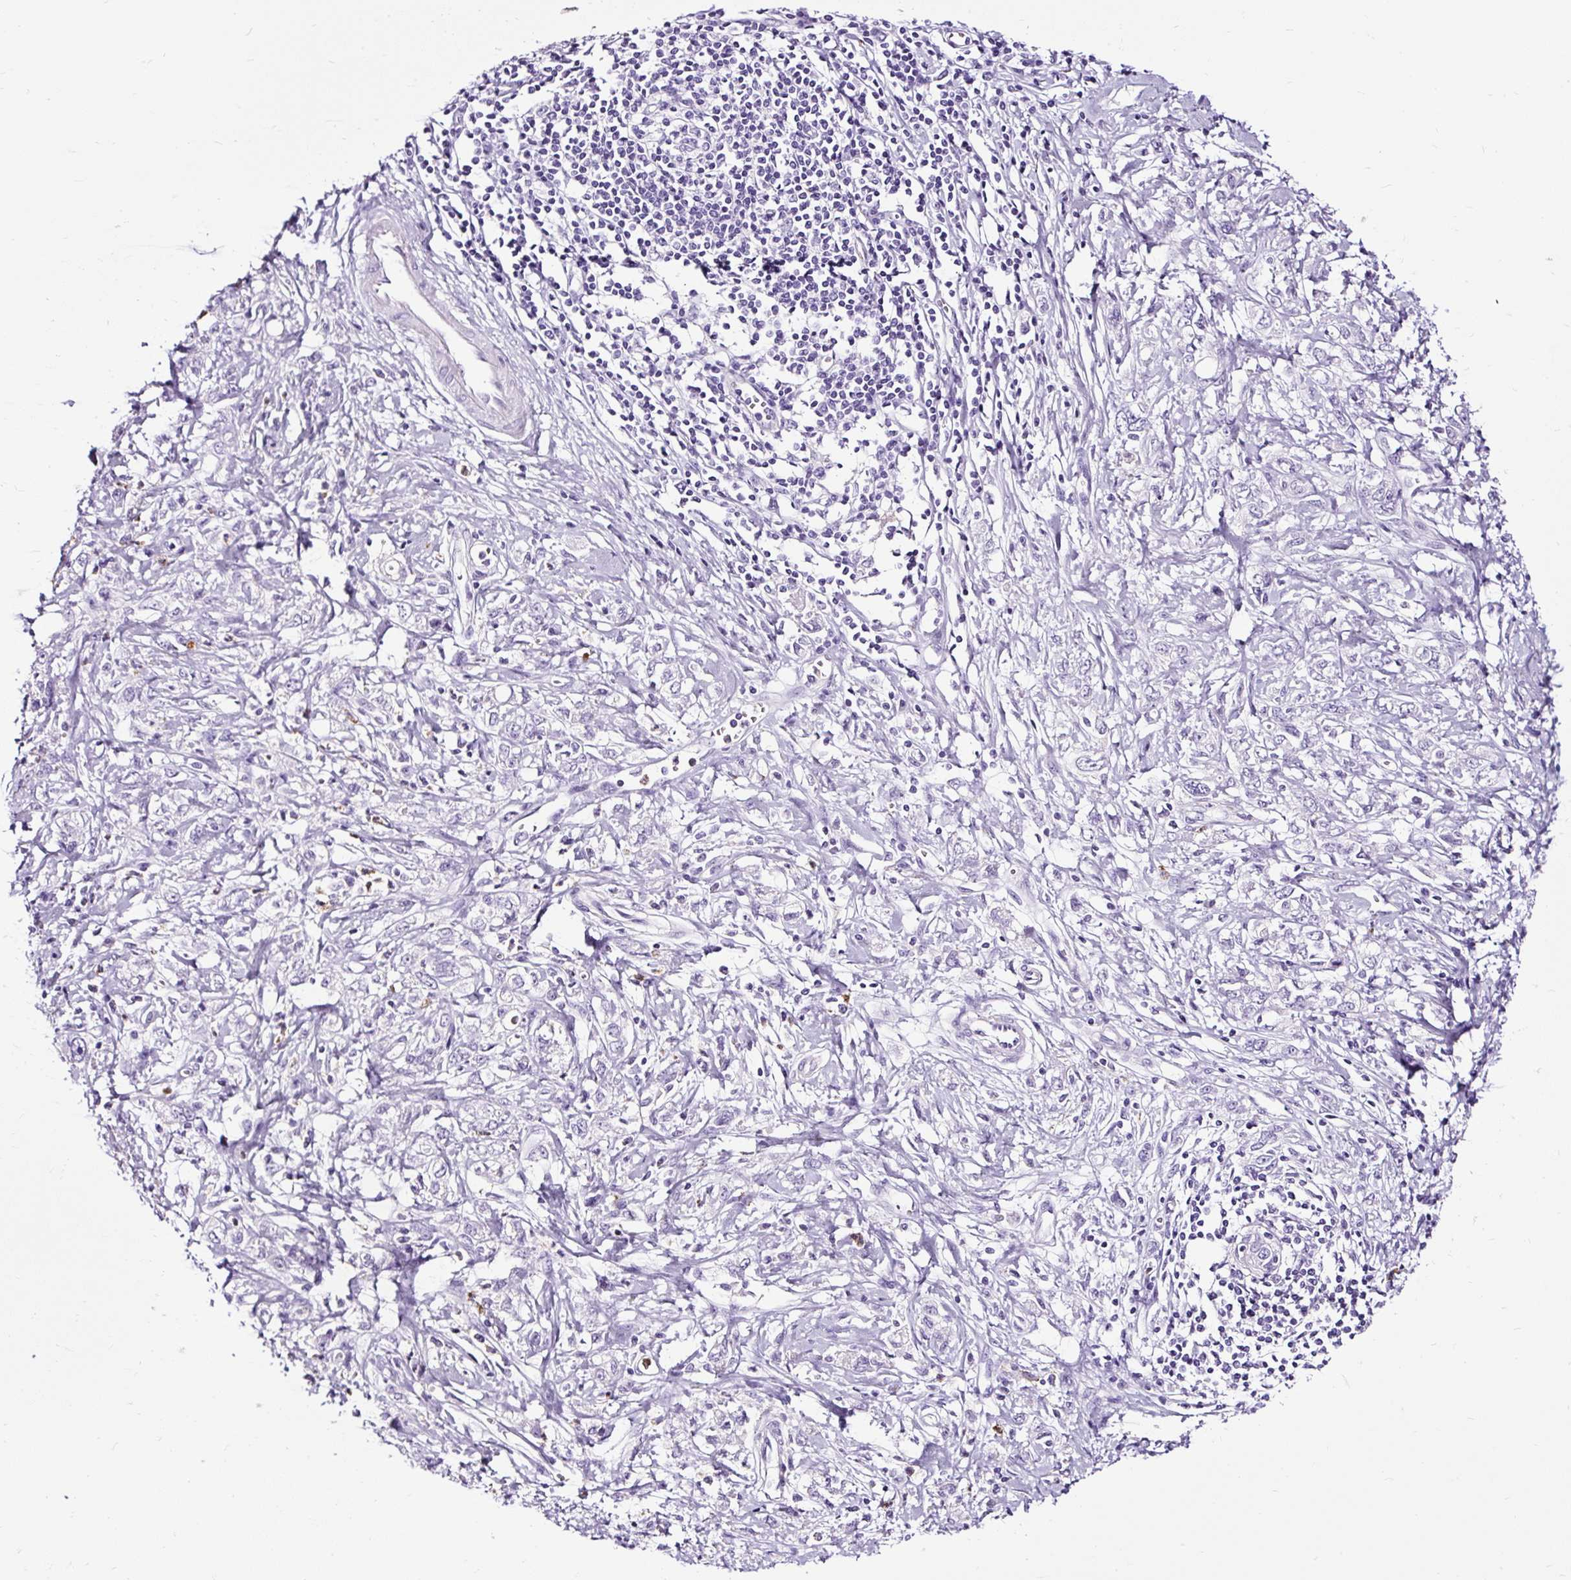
{"staining": {"intensity": "negative", "quantity": "none", "location": "none"}, "tissue": "stomach cancer", "cell_type": "Tumor cells", "image_type": "cancer", "snomed": [{"axis": "morphology", "description": "Adenocarcinoma, NOS"}, {"axis": "topography", "description": "Stomach"}], "caption": "Tumor cells show no significant protein expression in adenocarcinoma (stomach).", "gene": "SLC7A8", "patient": {"sex": "female", "age": 76}}